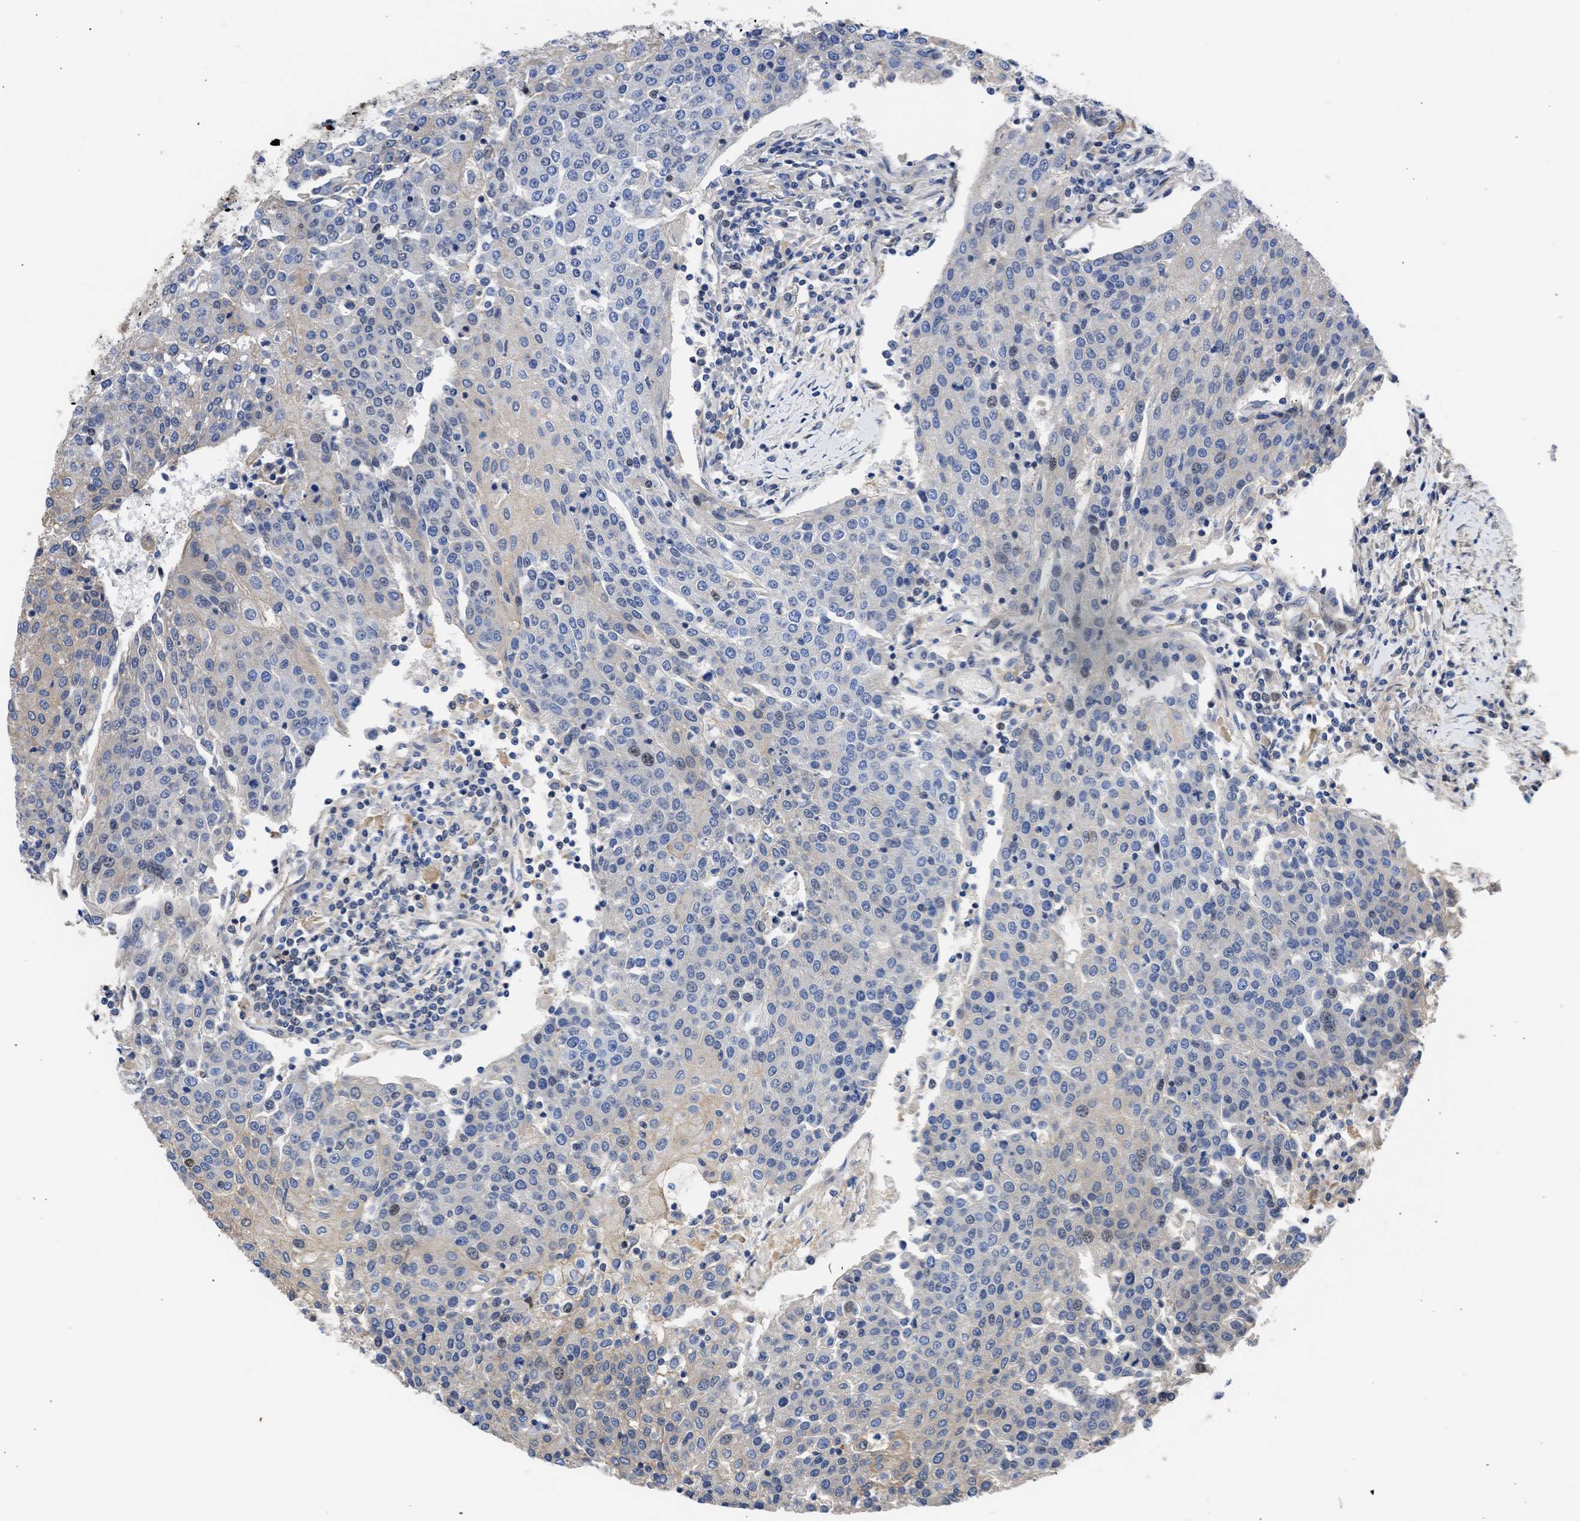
{"staining": {"intensity": "negative", "quantity": "none", "location": "none"}, "tissue": "urothelial cancer", "cell_type": "Tumor cells", "image_type": "cancer", "snomed": [{"axis": "morphology", "description": "Urothelial carcinoma, High grade"}, {"axis": "topography", "description": "Urinary bladder"}], "caption": "Urothelial cancer was stained to show a protein in brown. There is no significant expression in tumor cells.", "gene": "MAS1L", "patient": {"sex": "female", "age": 85}}